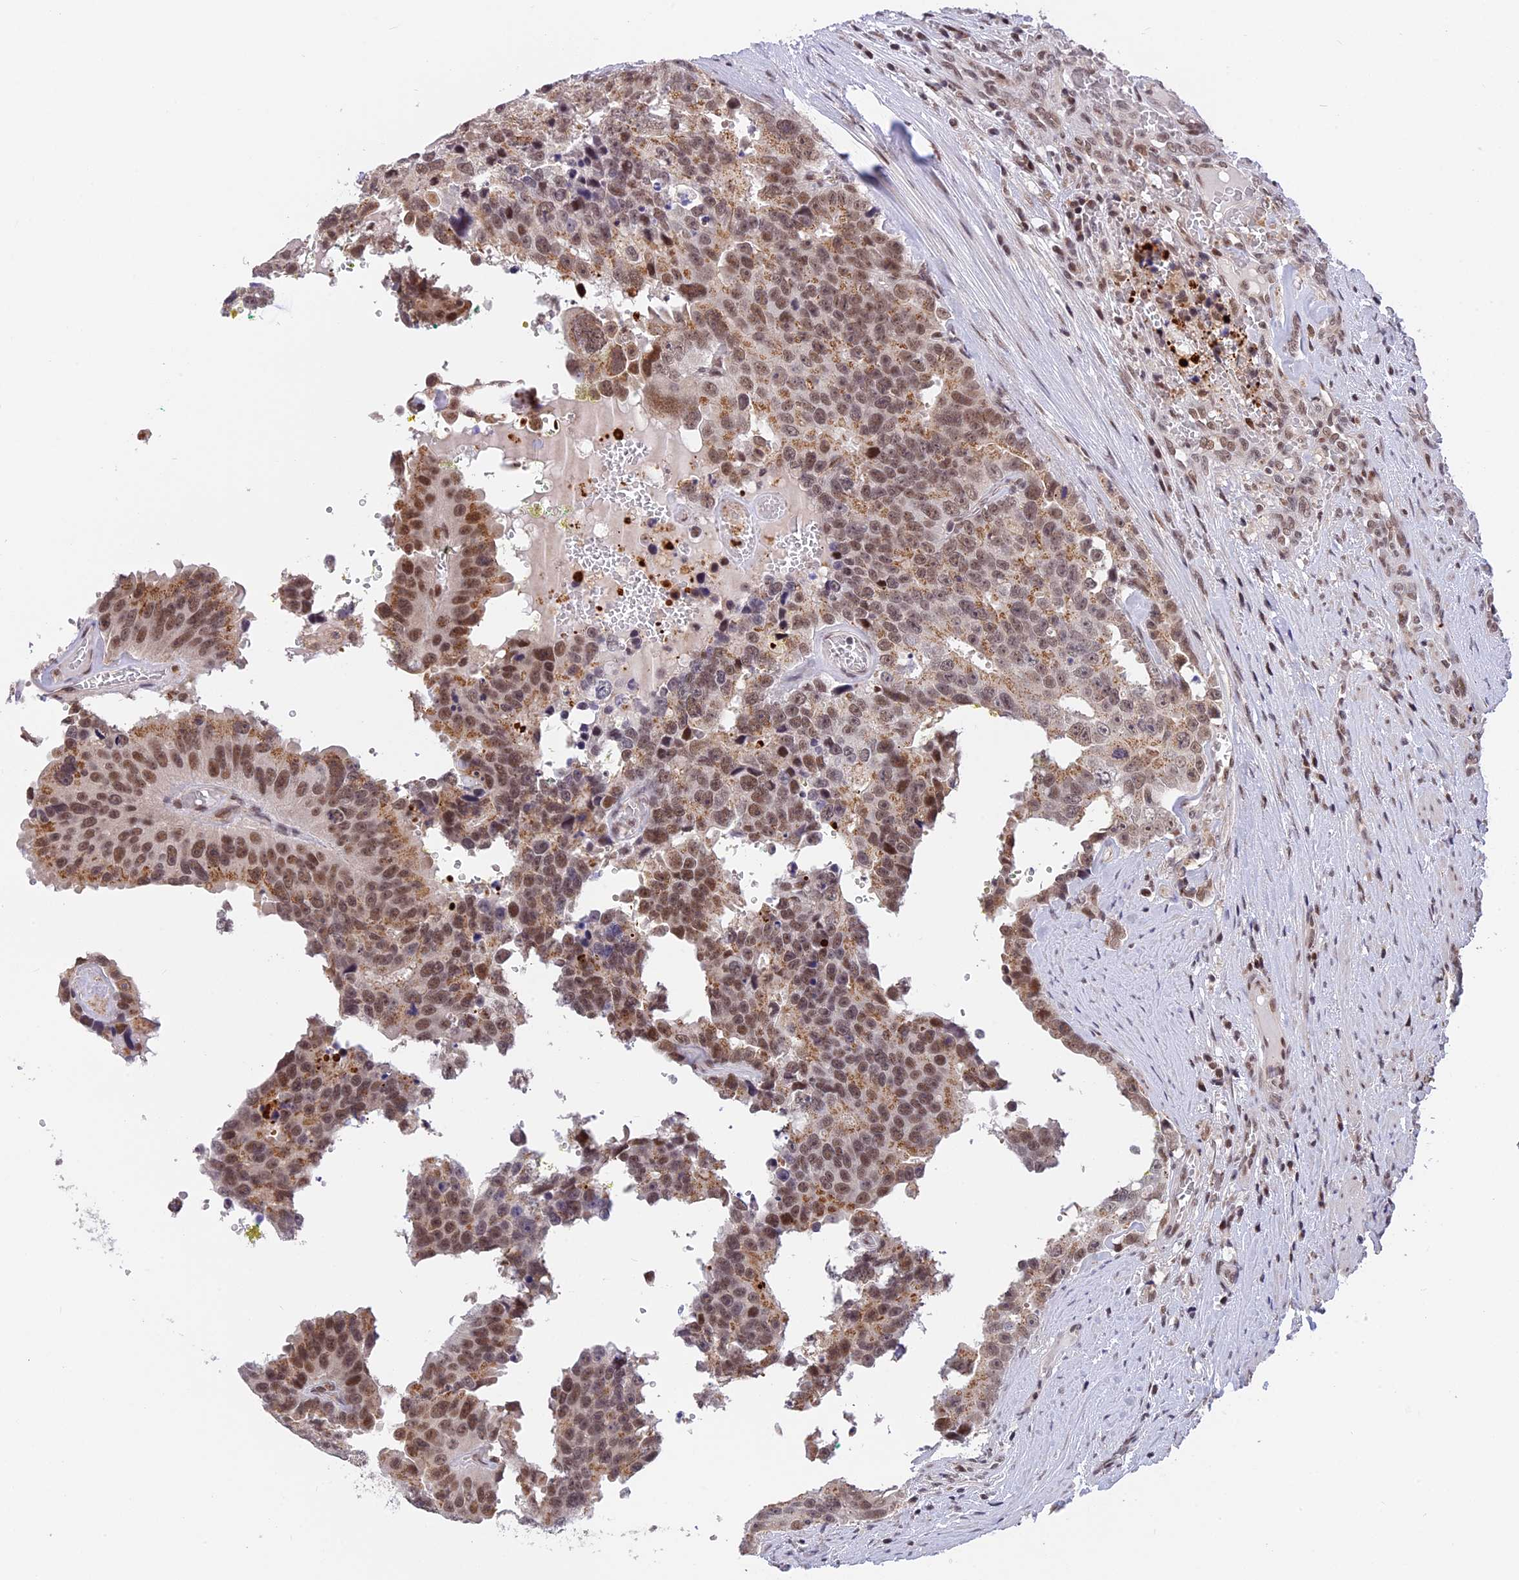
{"staining": {"intensity": "moderate", "quantity": "25%-75%", "location": "nuclear"}, "tissue": "prostate cancer", "cell_type": "Tumor cells", "image_type": "cancer", "snomed": [{"axis": "morphology", "description": "Adenocarcinoma, High grade"}, {"axis": "topography", "description": "Prostate"}], "caption": "High-grade adenocarcinoma (prostate) stained with immunohistochemistry (IHC) demonstrates moderate nuclear positivity in approximately 25%-75% of tumor cells. The staining is performed using DAB (3,3'-diaminobenzidine) brown chromogen to label protein expression. The nuclei are counter-stained blue using hematoxylin.", "gene": "POLR2C", "patient": {"sex": "male", "age": 71}}